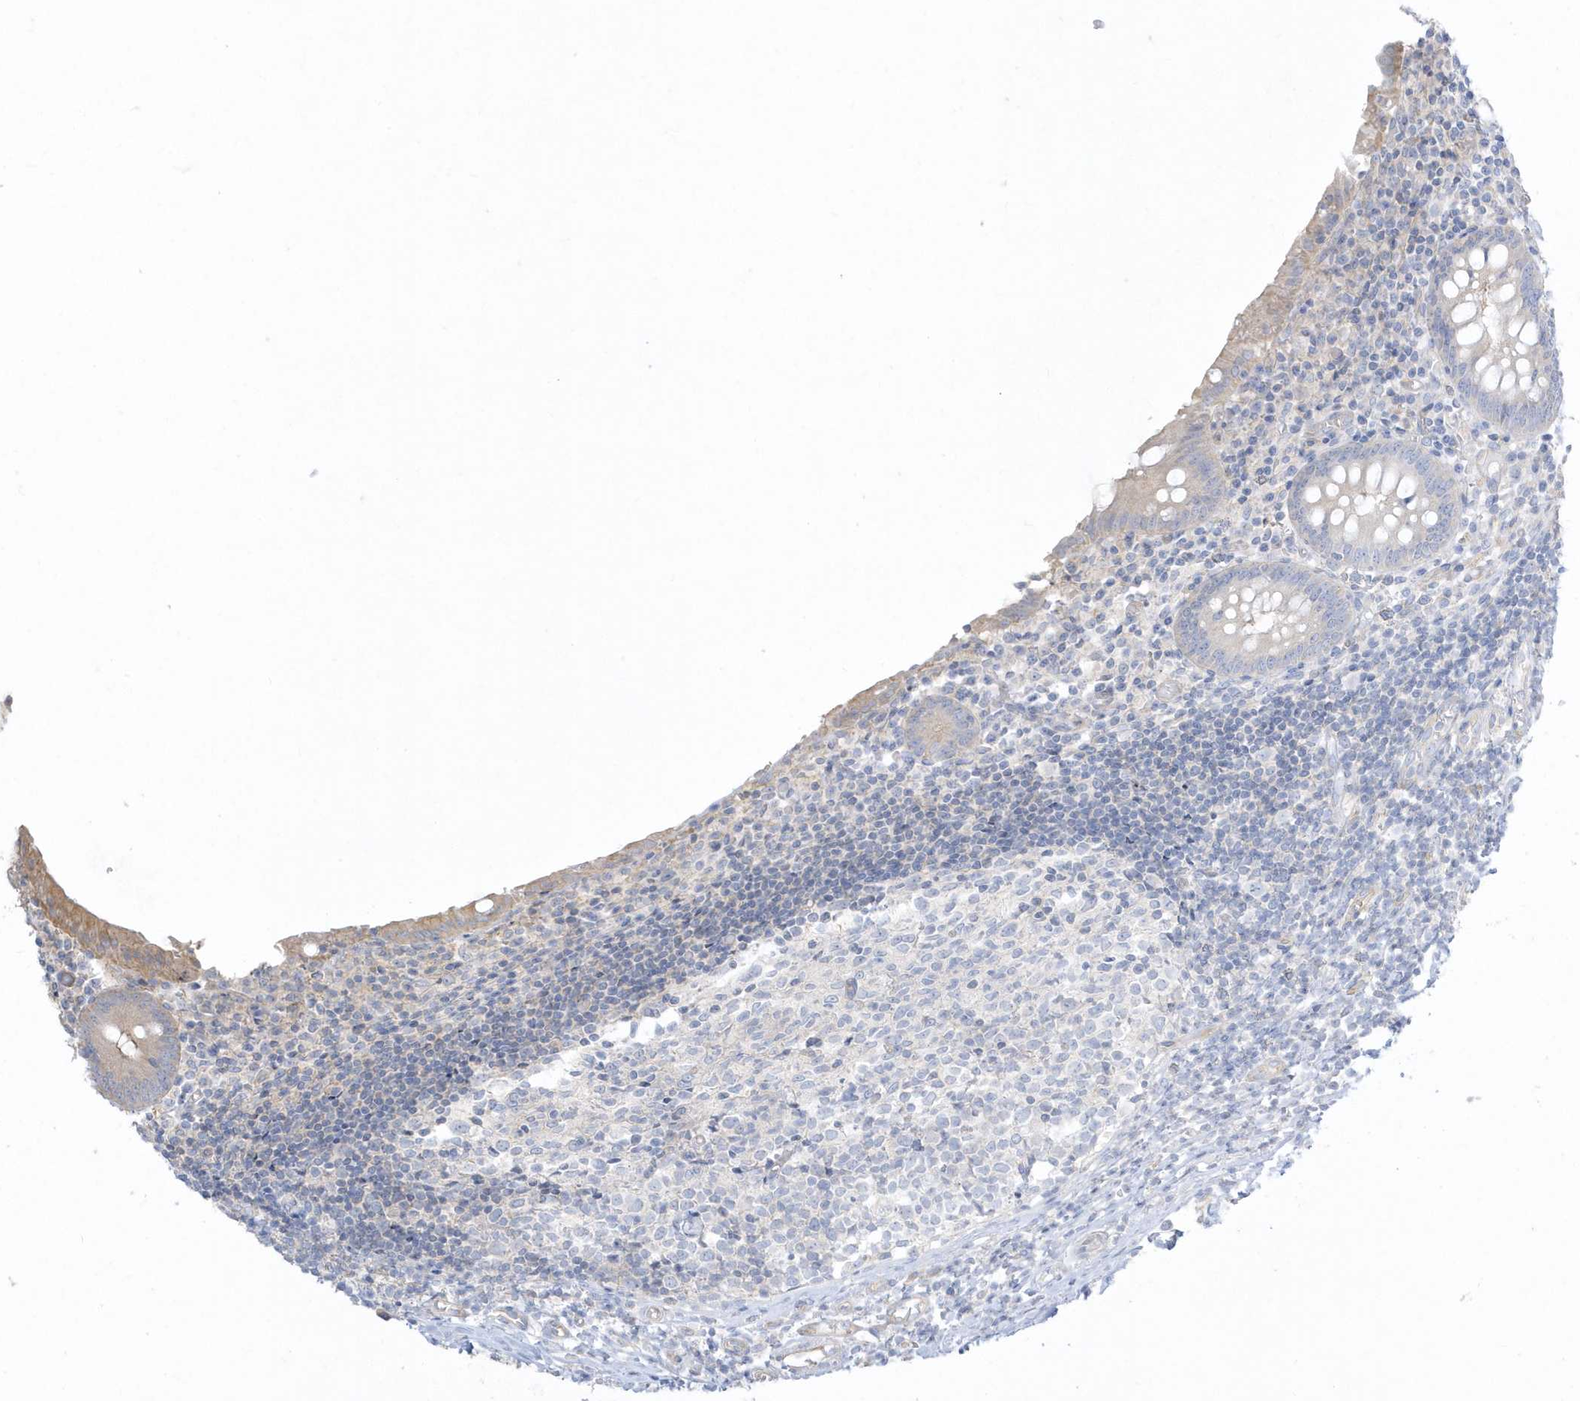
{"staining": {"intensity": "moderate", "quantity": "<25%", "location": "cytoplasmic/membranous"}, "tissue": "appendix", "cell_type": "Glandular cells", "image_type": "normal", "snomed": [{"axis": "morphology", "description": "Normal tissue, NOS"}, {"axis": "topography", "description": "Appendix"}], "caption": "Protein expression analysis of benign appendix reveals moderate cytoplasmic/membranous staining in about <25% of glandular cells. (DAB (3,3'-diaminobenzidine) = brown stain, brightfield microscopy at high magnification).", "gene": "ARHGEF9", "patient": {"sex": "female", "age": 17}}